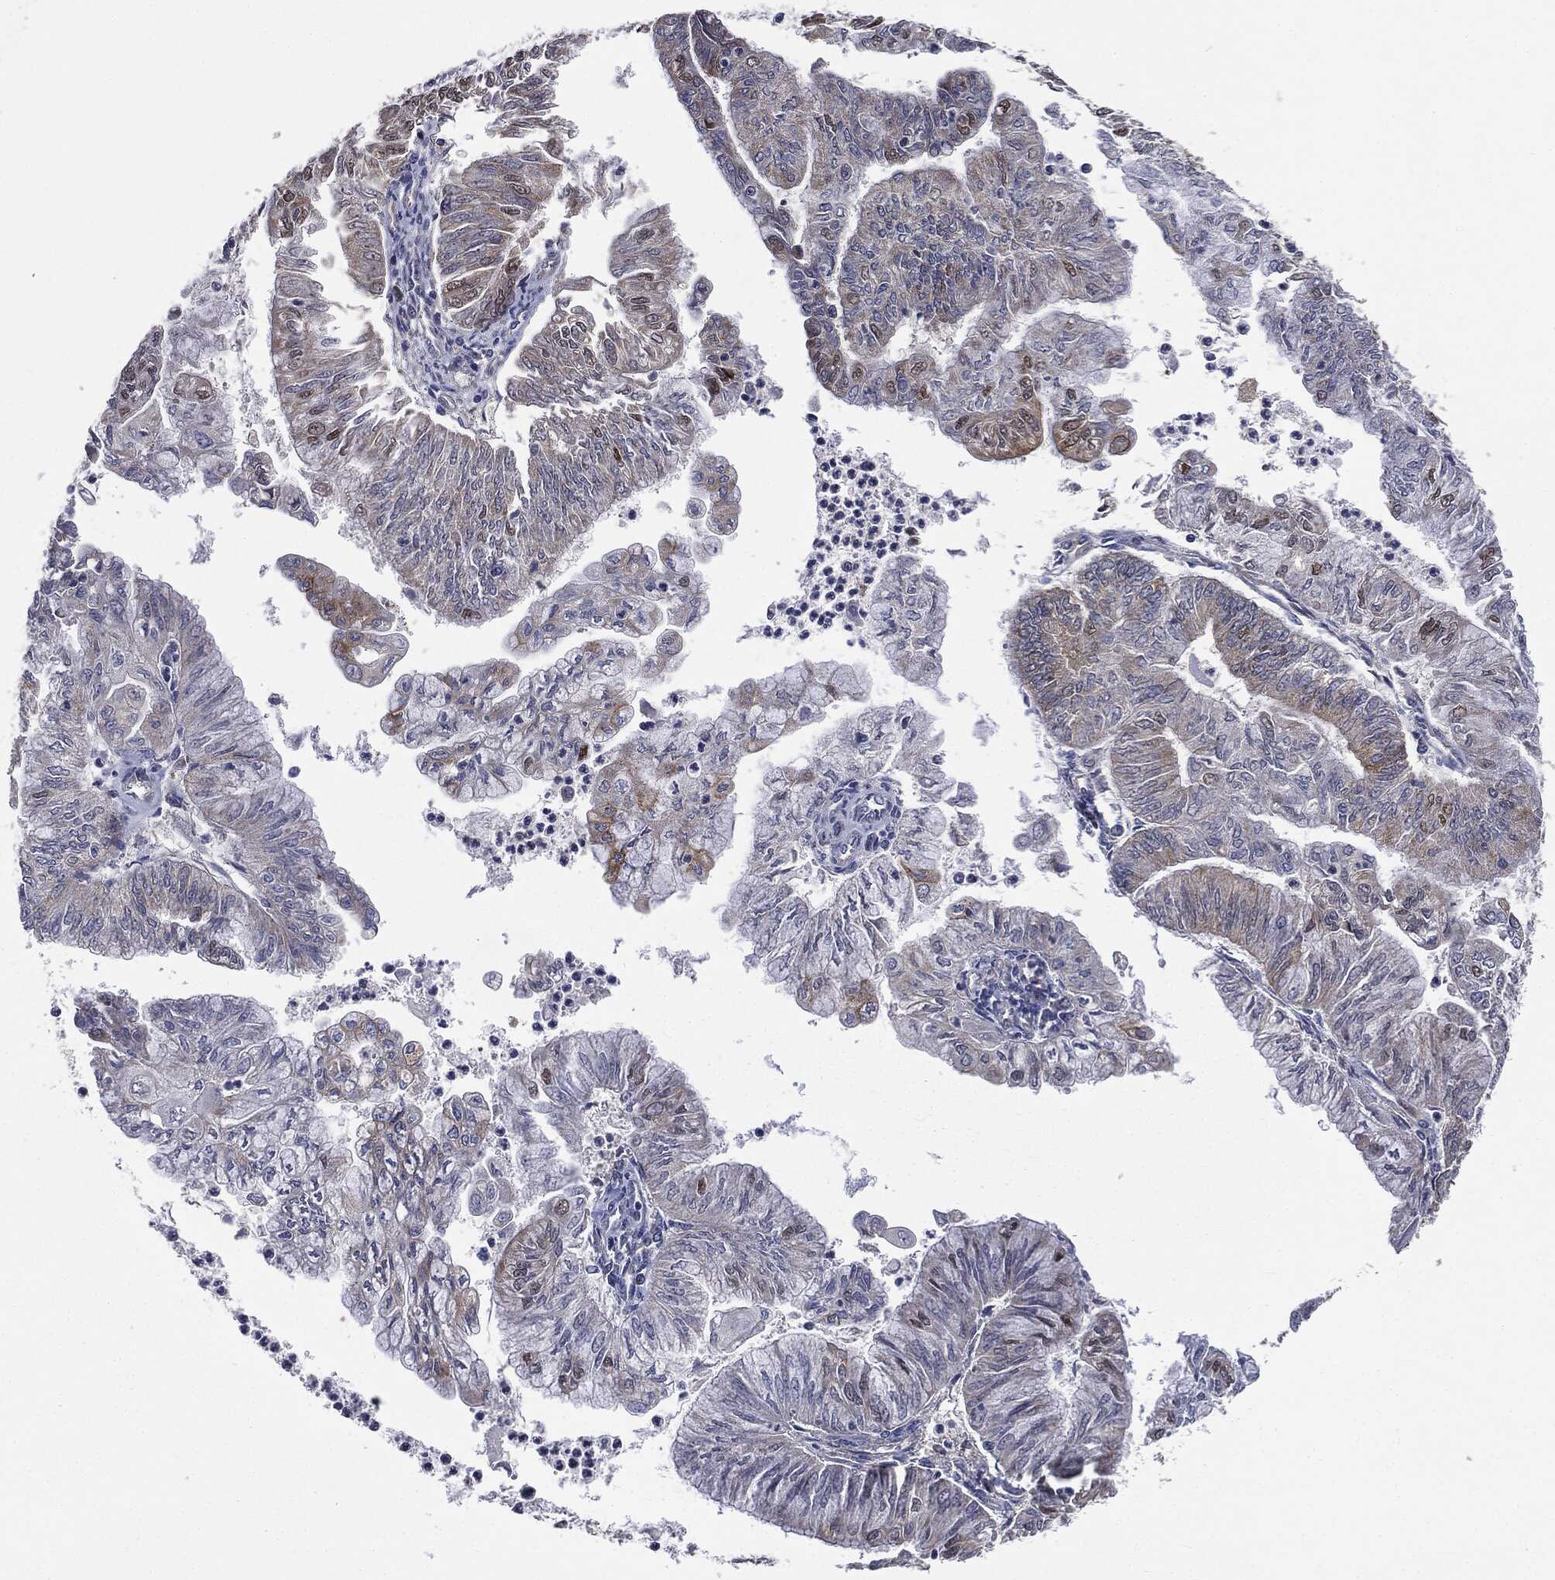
{"staining": {"intensity": "moderate", "quantity": "<25%", "location": "cytoplasmic/membranous,nuclear"}, "tissue": "endometrial cancer", "cell_type": "Tumor cells", "image_type": "cancer", "snomed": [{"axis": "morphology", "description": "Adenocarcinoma, NOS"}, {"axis": "topography", "description": "Endometrium"}], "caption": "Protein analysis of endometrial cancer (adenocarcinoma) tissue demonstrates moderate cytoplasmic/membranous and nuclear positivity in approximately <25% of tumor cells.", "gene": "TRMT1L", "patient": {"sex": "female", "age": 59}}